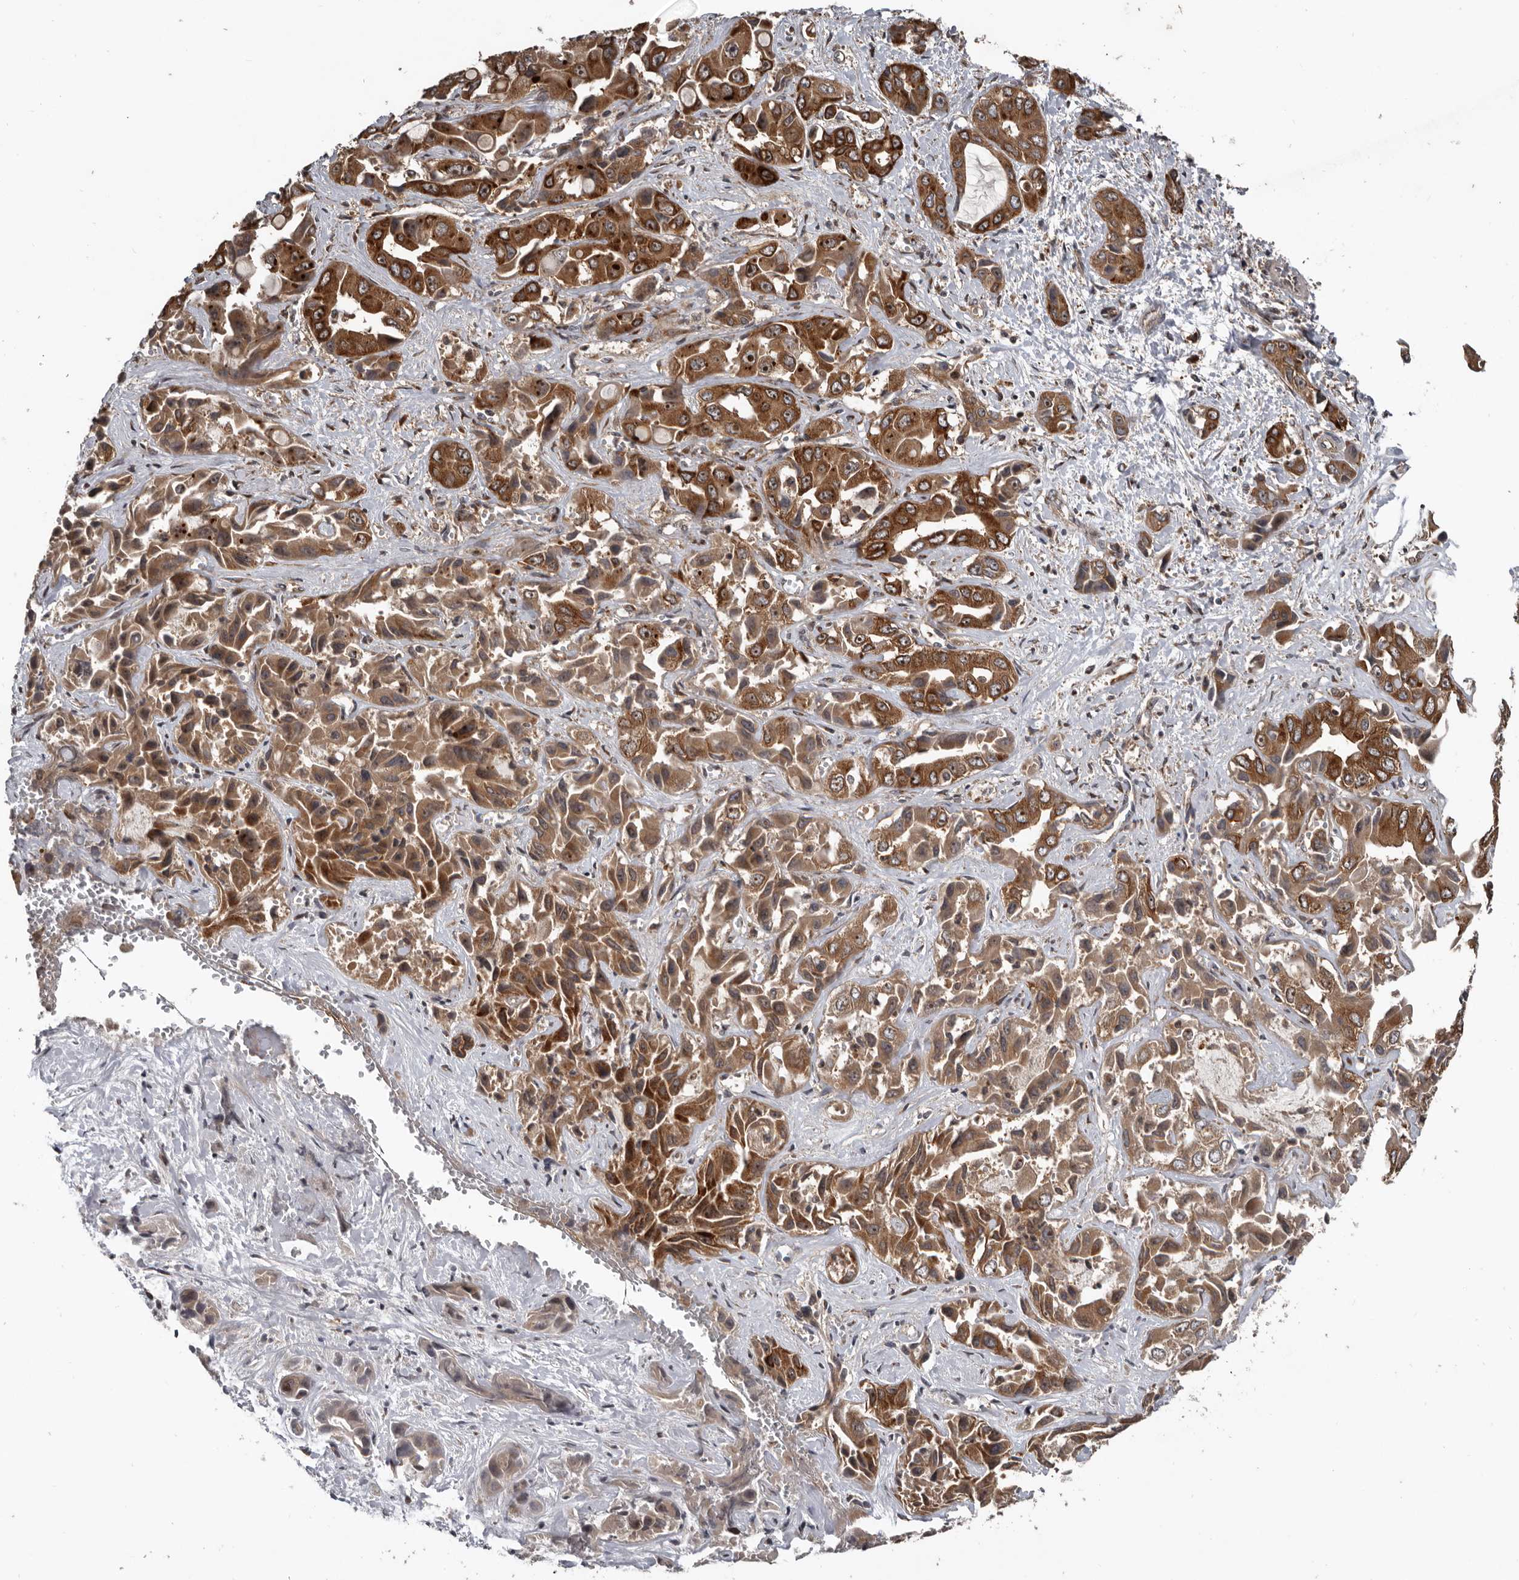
{"staining": {"intensity": "strong", "quantity": ">75%", "location": "cytoplasmic/membranous,nuclear"}, "tissue": "liver cancer", "cell_type": "Tumor cells", "image_type": "cancer", "snomed": [{"axis": "morphology", "description": "Cholangiocarcinoma"}, {"axis": "topography", "description": "Liver"}], "caption": "Brown immunohistochemical staining in human cholangiocarcinoma (liver) reveals strong cytoplasmic/membranous and nuclear positivity in about >75% of tumor cells.", "gene": "CCDC190", "patient": {"sex": "female", "age": 52}}